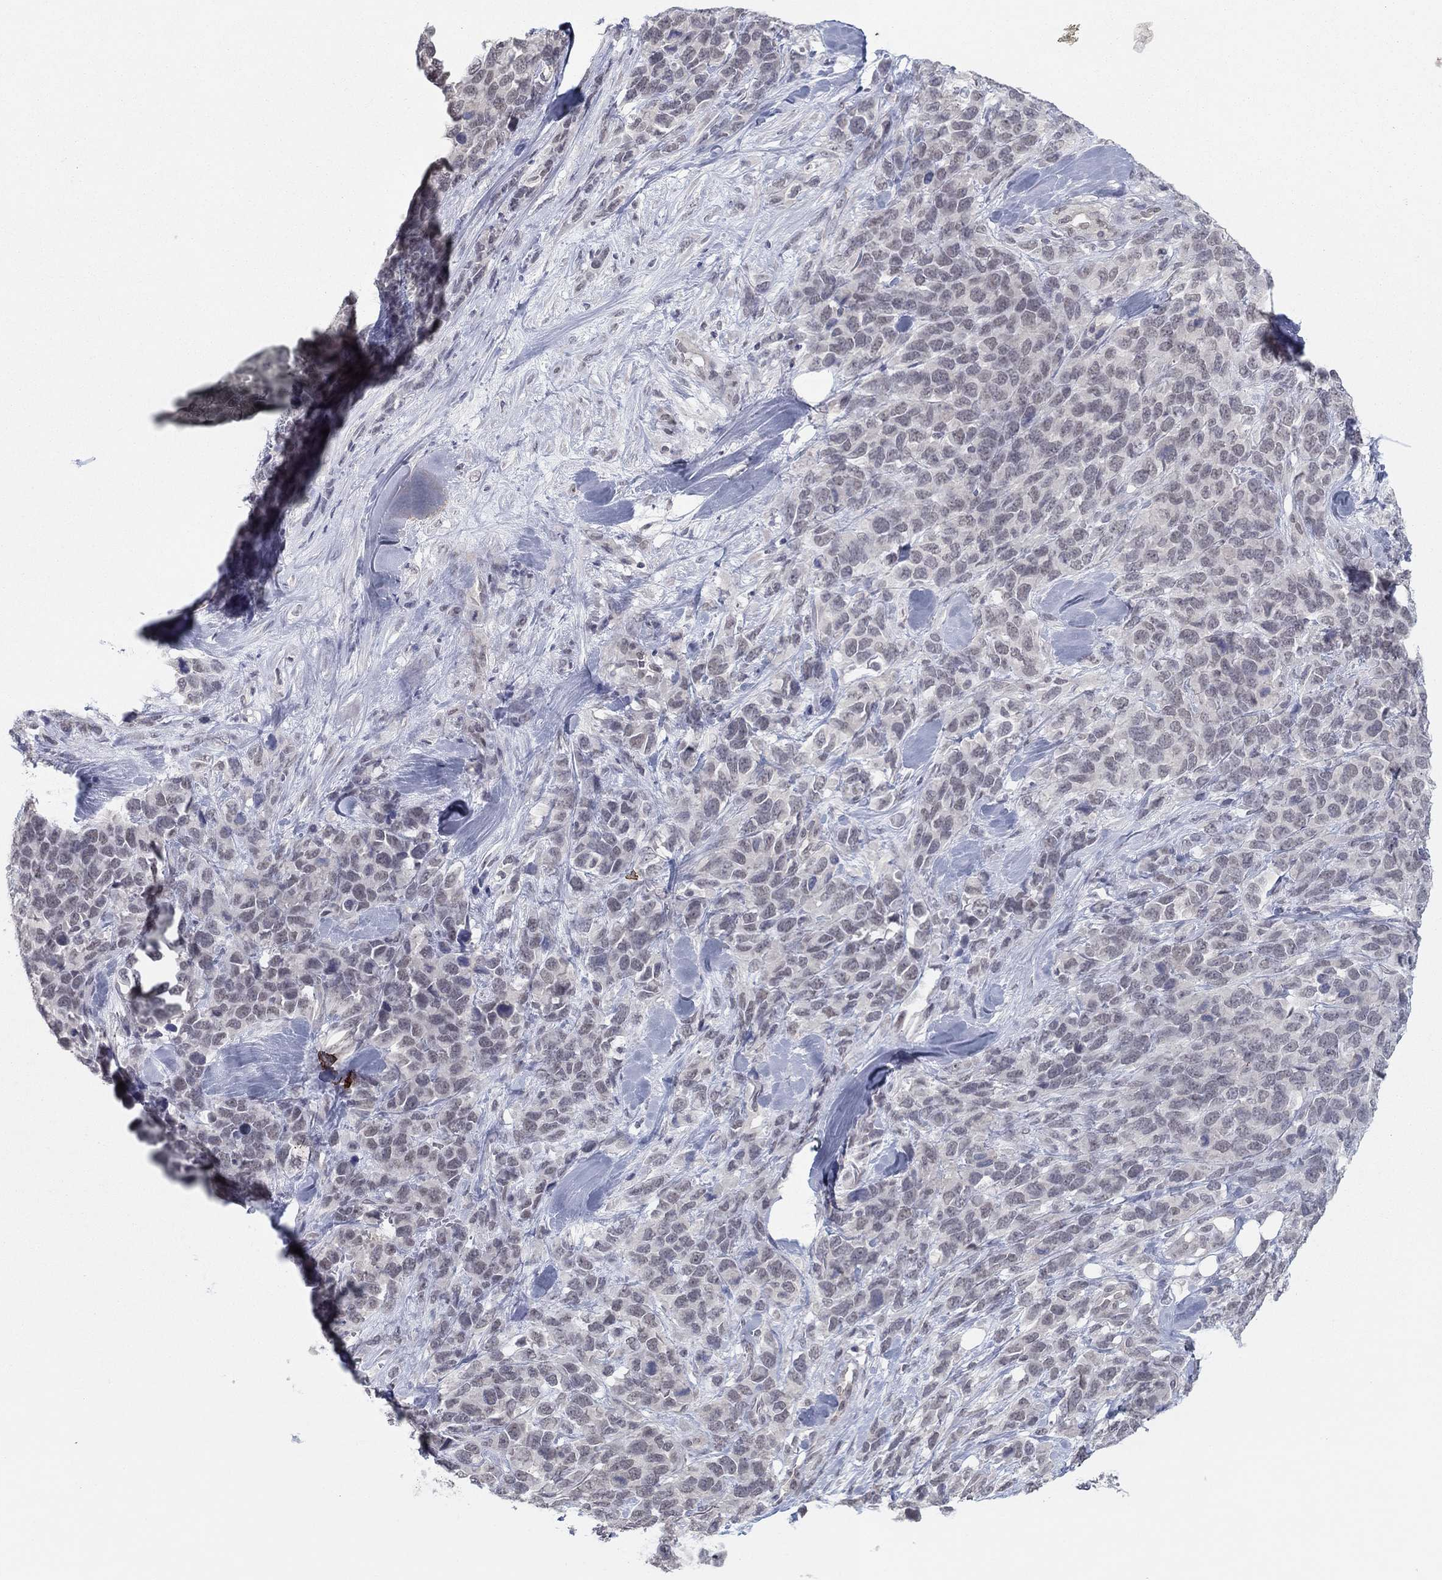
{"staining": {"intensity": "negative", "quantity": "none", "location": "none"}, "tissue": "melanoma", "cell_type": "Tumor cells", "image_type": "cancer", "snomed": [{"axis": "morphology", "description": "Malignant melanoma, Metastatic site"}, {"axis": "topography", "description": "Skin"}], "caption": "Immunohistochemistry (IHC) of human melanoma reveals no staining in tumor cells.", "gene": "SLC22A2", "patient": {"sex": "male", "age": 84}}